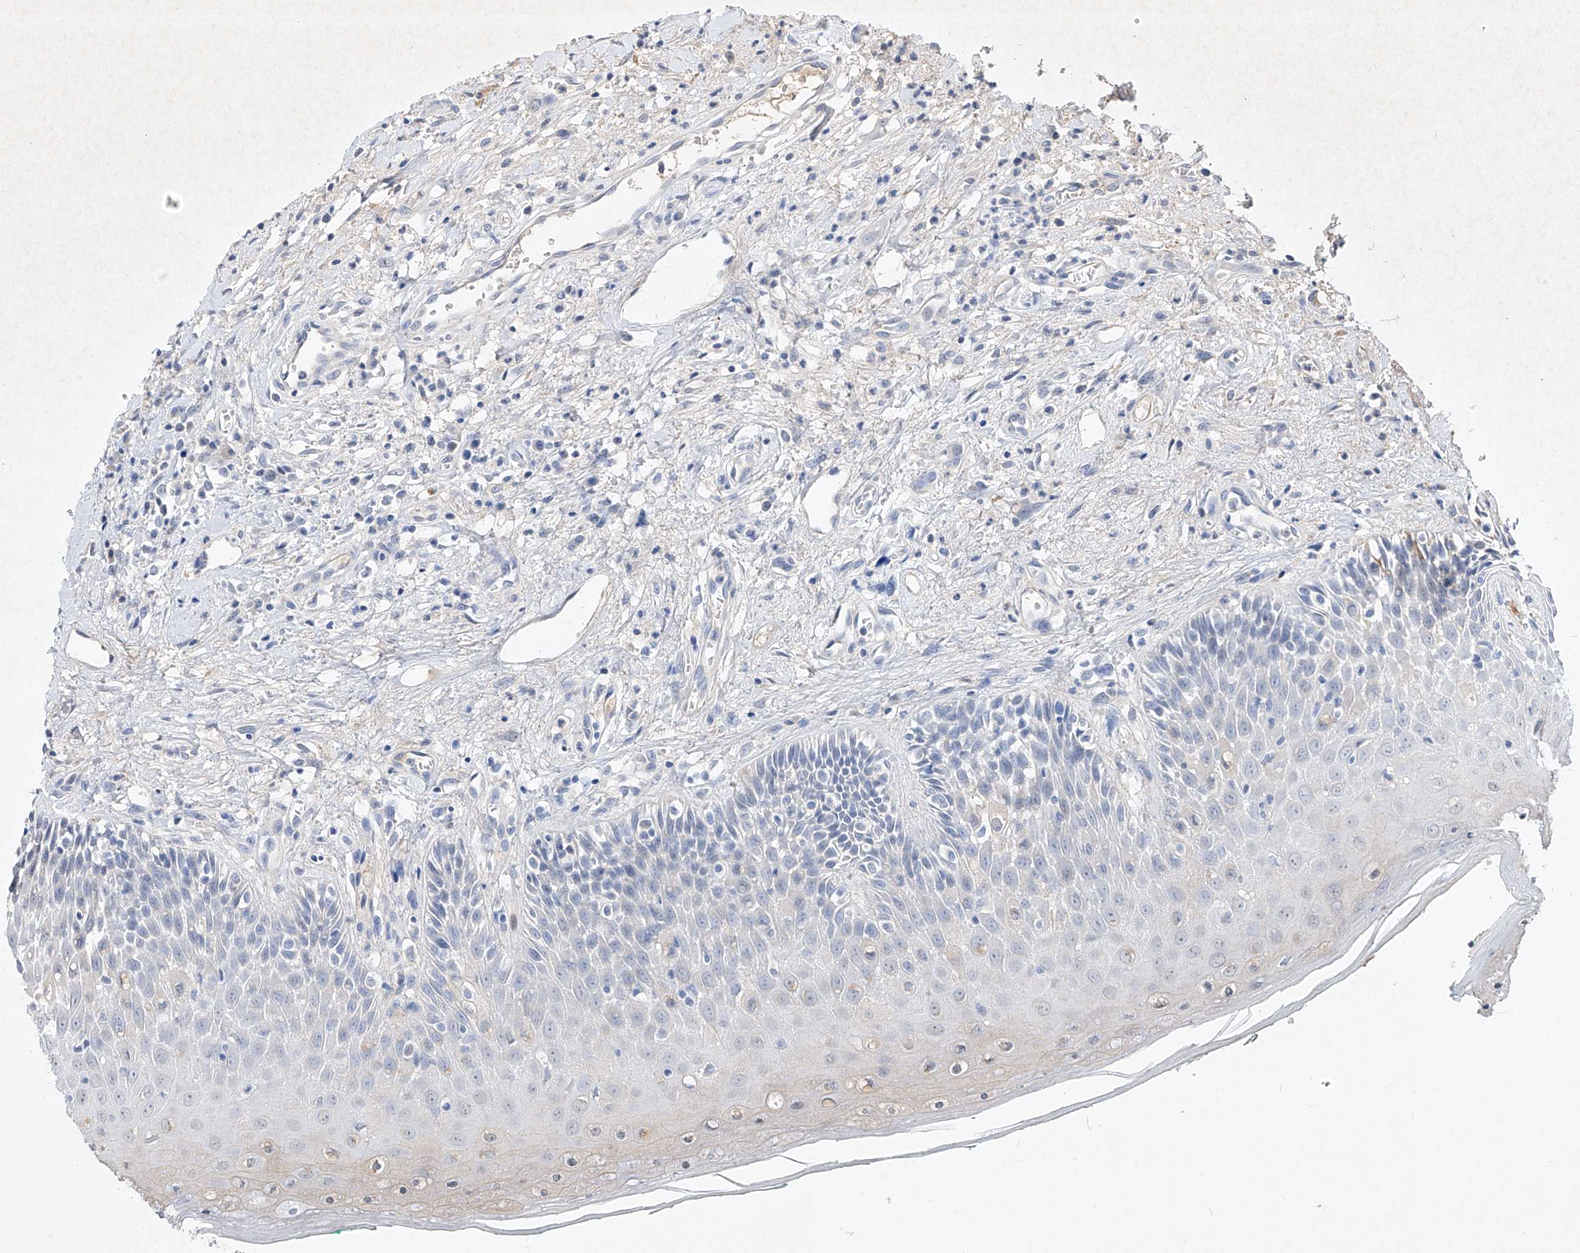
{"staining": {"intensity": "negative", "quantity": "none", "location": "none"}, "tissue": "oral mucosa", "cell_type": "Squamous epithelial cells", "image_type": "normal", "snomed": [{"axis": "morphology", "description": "Normal tissue, NOS"}, {"axis": "topography", "description": "Oral tissue"}], "caption": "Immunohistochemistry (IHC) image of benign oral mucosa stained for a protein (brown), which displays no staining in squamous epithelial cells.", "gene": "C4A", "patient": {"sex": "female", "age": 70}}